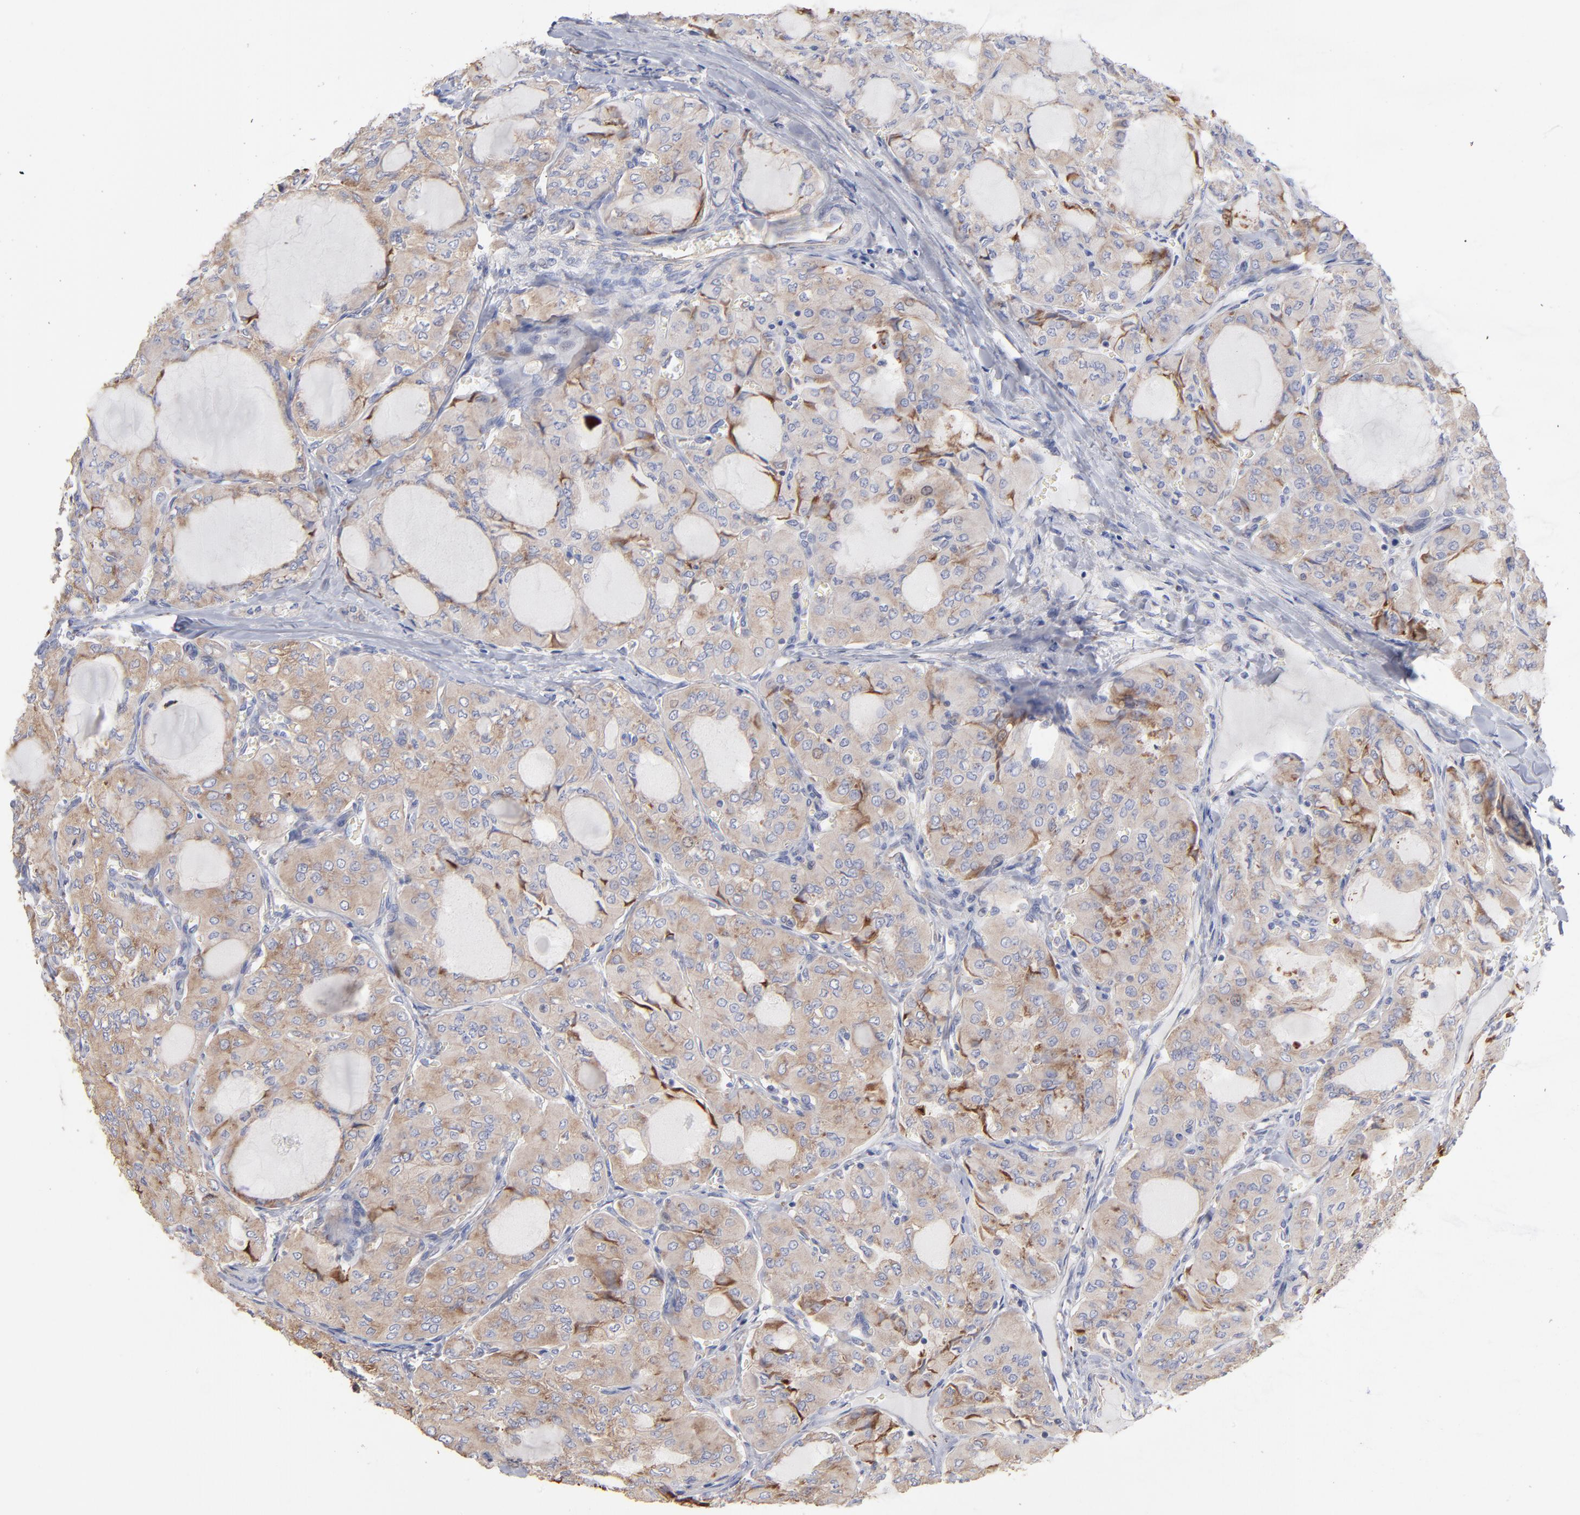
{"staining": {"intensity": "moderate", "quantity": ">75%", "location": "cytoplasmic/membranous"}, "tissue": "thyroid cancer", "cell_type": "Tumor cells", "image_type": "cancer", "snomed": [{"axis": "morphology", "description": "Papillary adenocarcinoma, NOS"}, {"axis": "topography", "description": "Thyroid gland"}], "caption": "Immunohistochemistry micrograph of neoplastic tissue: human papillary adenocarcinoma (thyroid) stained using IHC reveals medium levels of moderate protein expression localized specifically in the cytoplasmic/membranous of tumor cells, appearing as a cytoplasmic/membranous brown color.", "gene": "RPL3", "patient": {"sex": "male", "age": 20}}